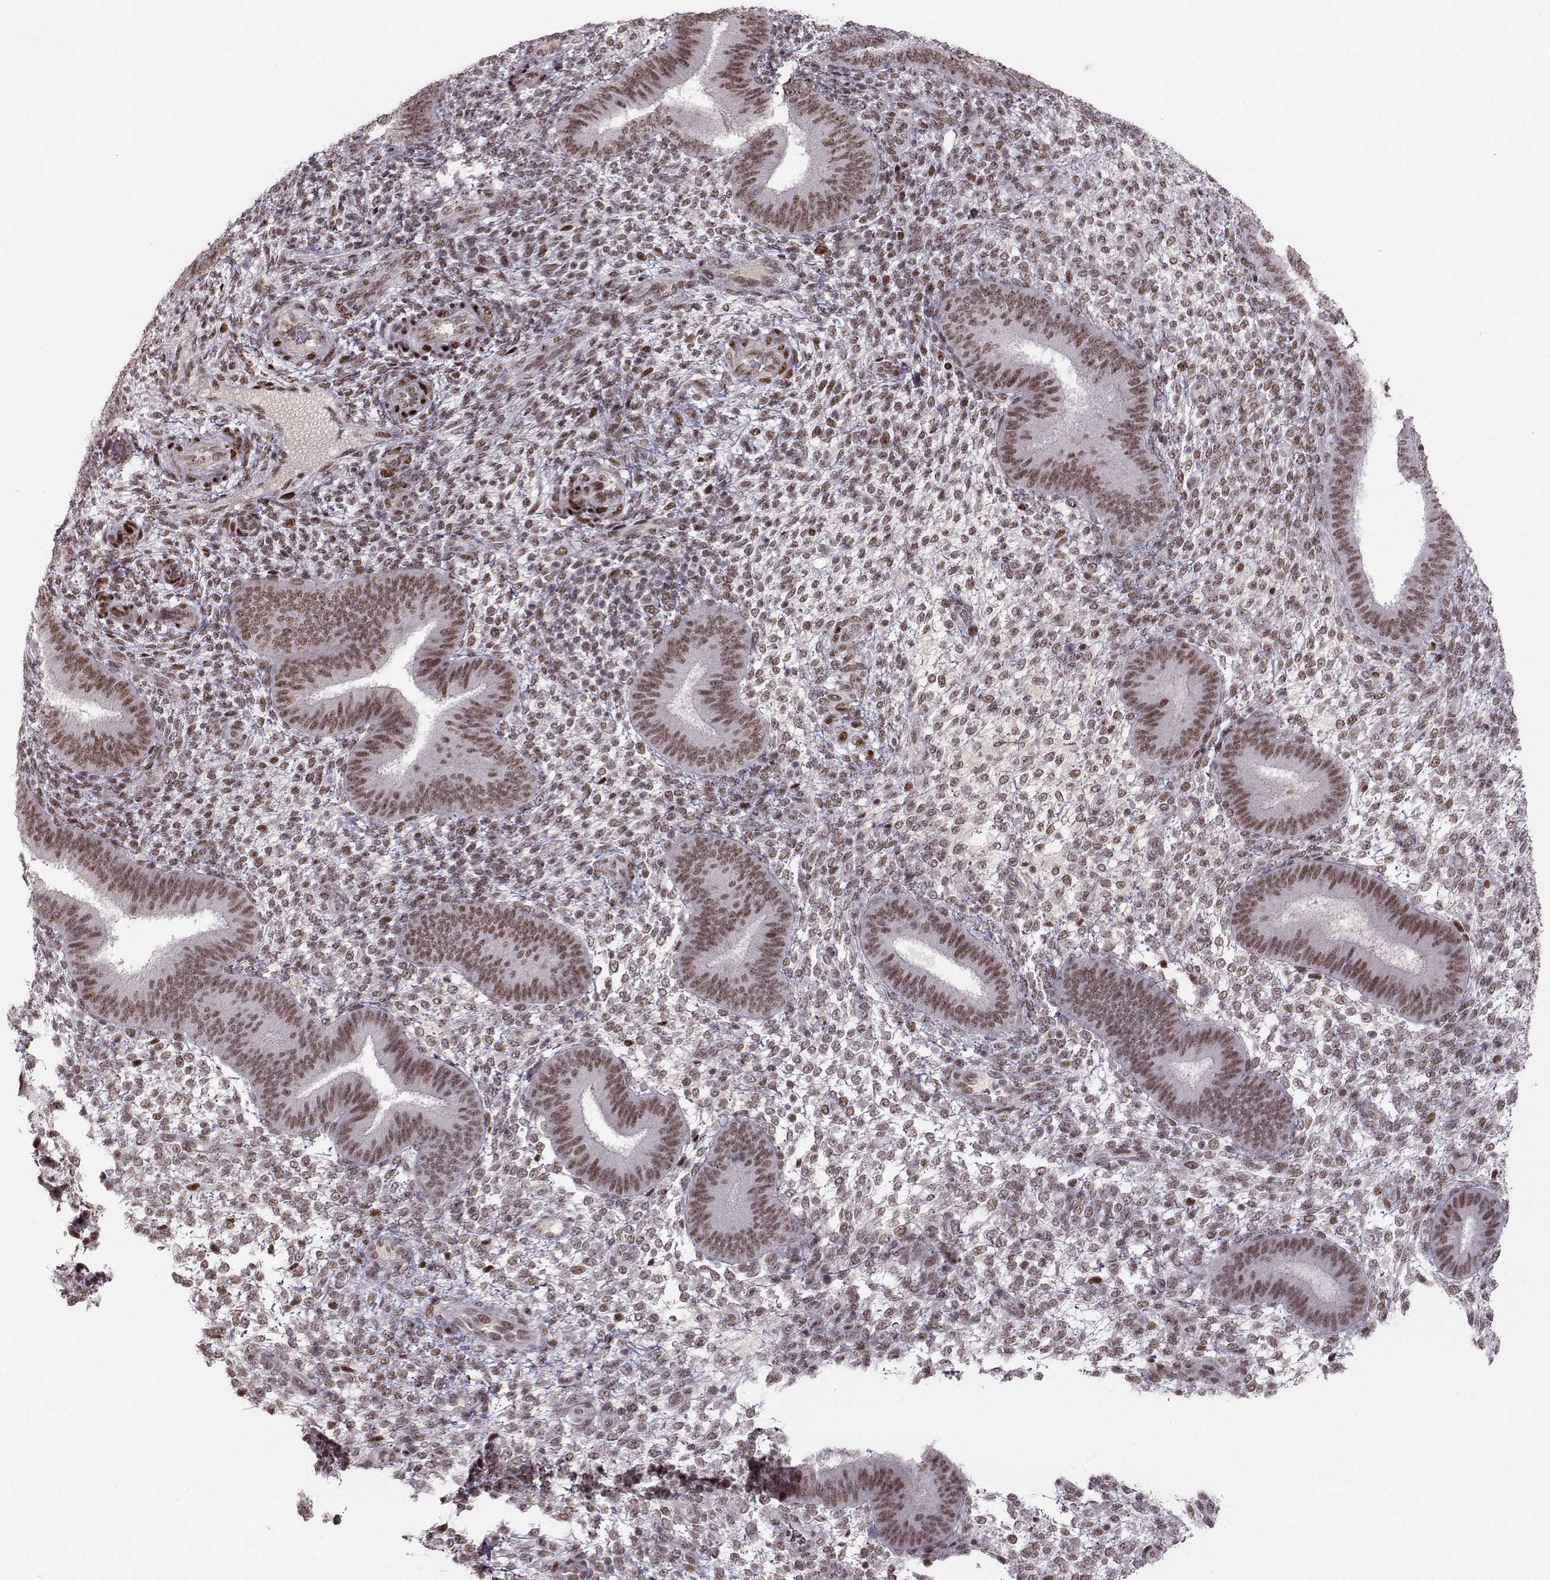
{"staining": {"intensity": "moderate", "quantity": ">75%", "location": "nuclear"}, "tissue": "endometrium", "cell_type": "Cells in endometrial stroma", "image_type": "normal", "snomed": [{"axis": "morphology", "description": "Normal tissue, NOS"}, {"axis": "topography", "description": "Endometrium"}], "caption": "The photomicrograph displays a brown stain indicating the presence of a protein in the nuclear of cells in endometrial stroma in endometrium.", "gene": "SNAPC2", "patient": {"sex": "female", "age": 39}}